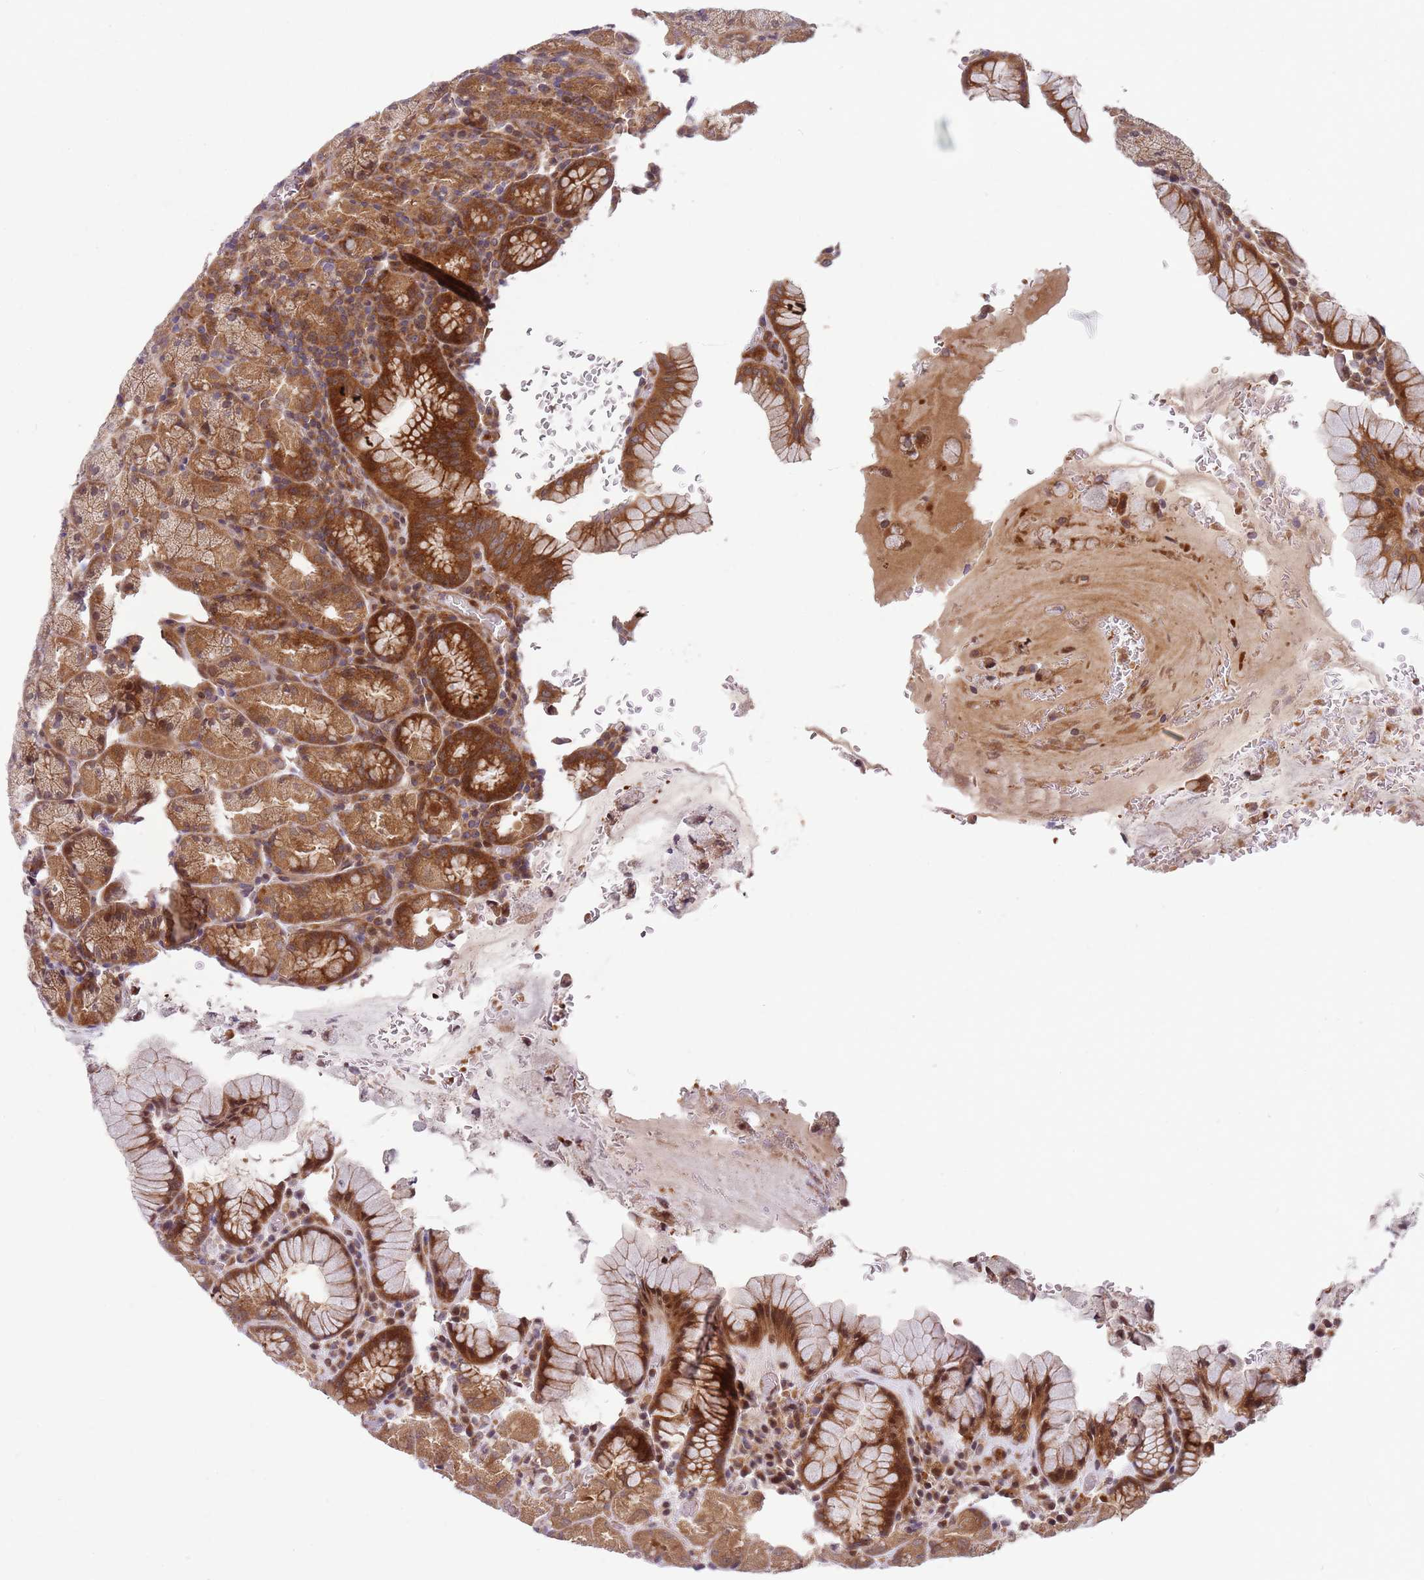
{"staining": {"intensity": "strong", "quantity": ">75%", "location": "cytoplasmic/membranous,nuclear"}, "tissue": "stomach", "cell_type": "Glandular cells", "image_type": "normal", "snomed": [{"axis": "morphology", "description": "Normal tissue, NOS"}, {"axis": "topography", "description": "Stomach, upper"}, {"axis": "topography", "description": "Stomach, lower"}], "caption": "Strong cytoplasmic/membranous,nuclear protein staining is identified in about >75% of glandular cells in stomach.", "gene": "GGA1", "patient": {"sex": "male", "age": 80}}